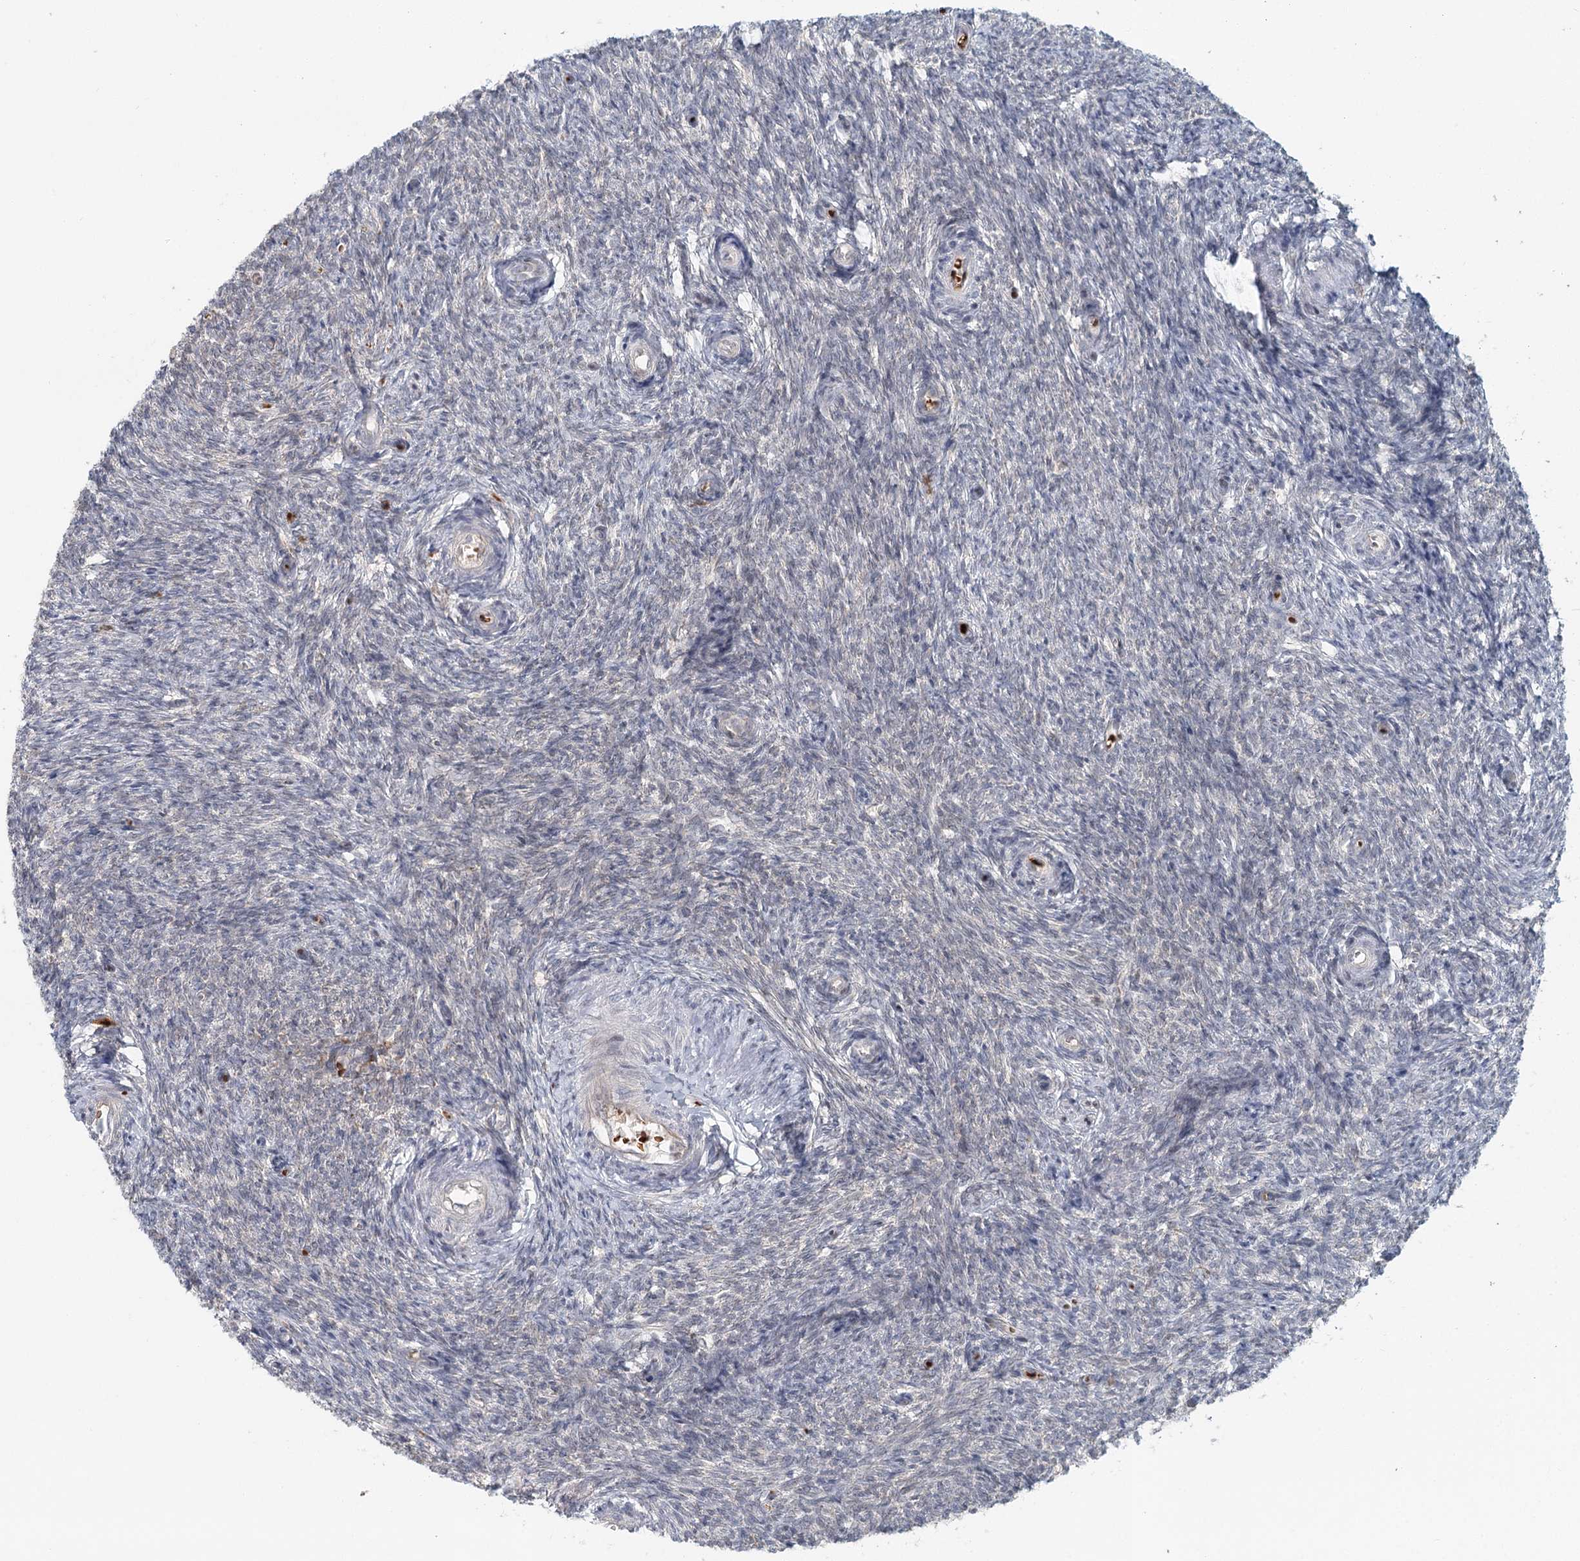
{"staining": {"intensity": "negative", "quantity": "none", "location": "none"}, "tissue": "ovary", "cell_type": "Ovarian stroma cells", "image_type": "normal", "snomed": [{"axis": "morphology", "description": "Normal tissue, NOS"}, {"axis": "topography", "description": "Ovary"}], "caption": "A micrograph of ovary stained for a protein shows no brown staining in ovarian stroma cells.", "gene": "ADK", "patient": {"sex": "female", "age": 44}}